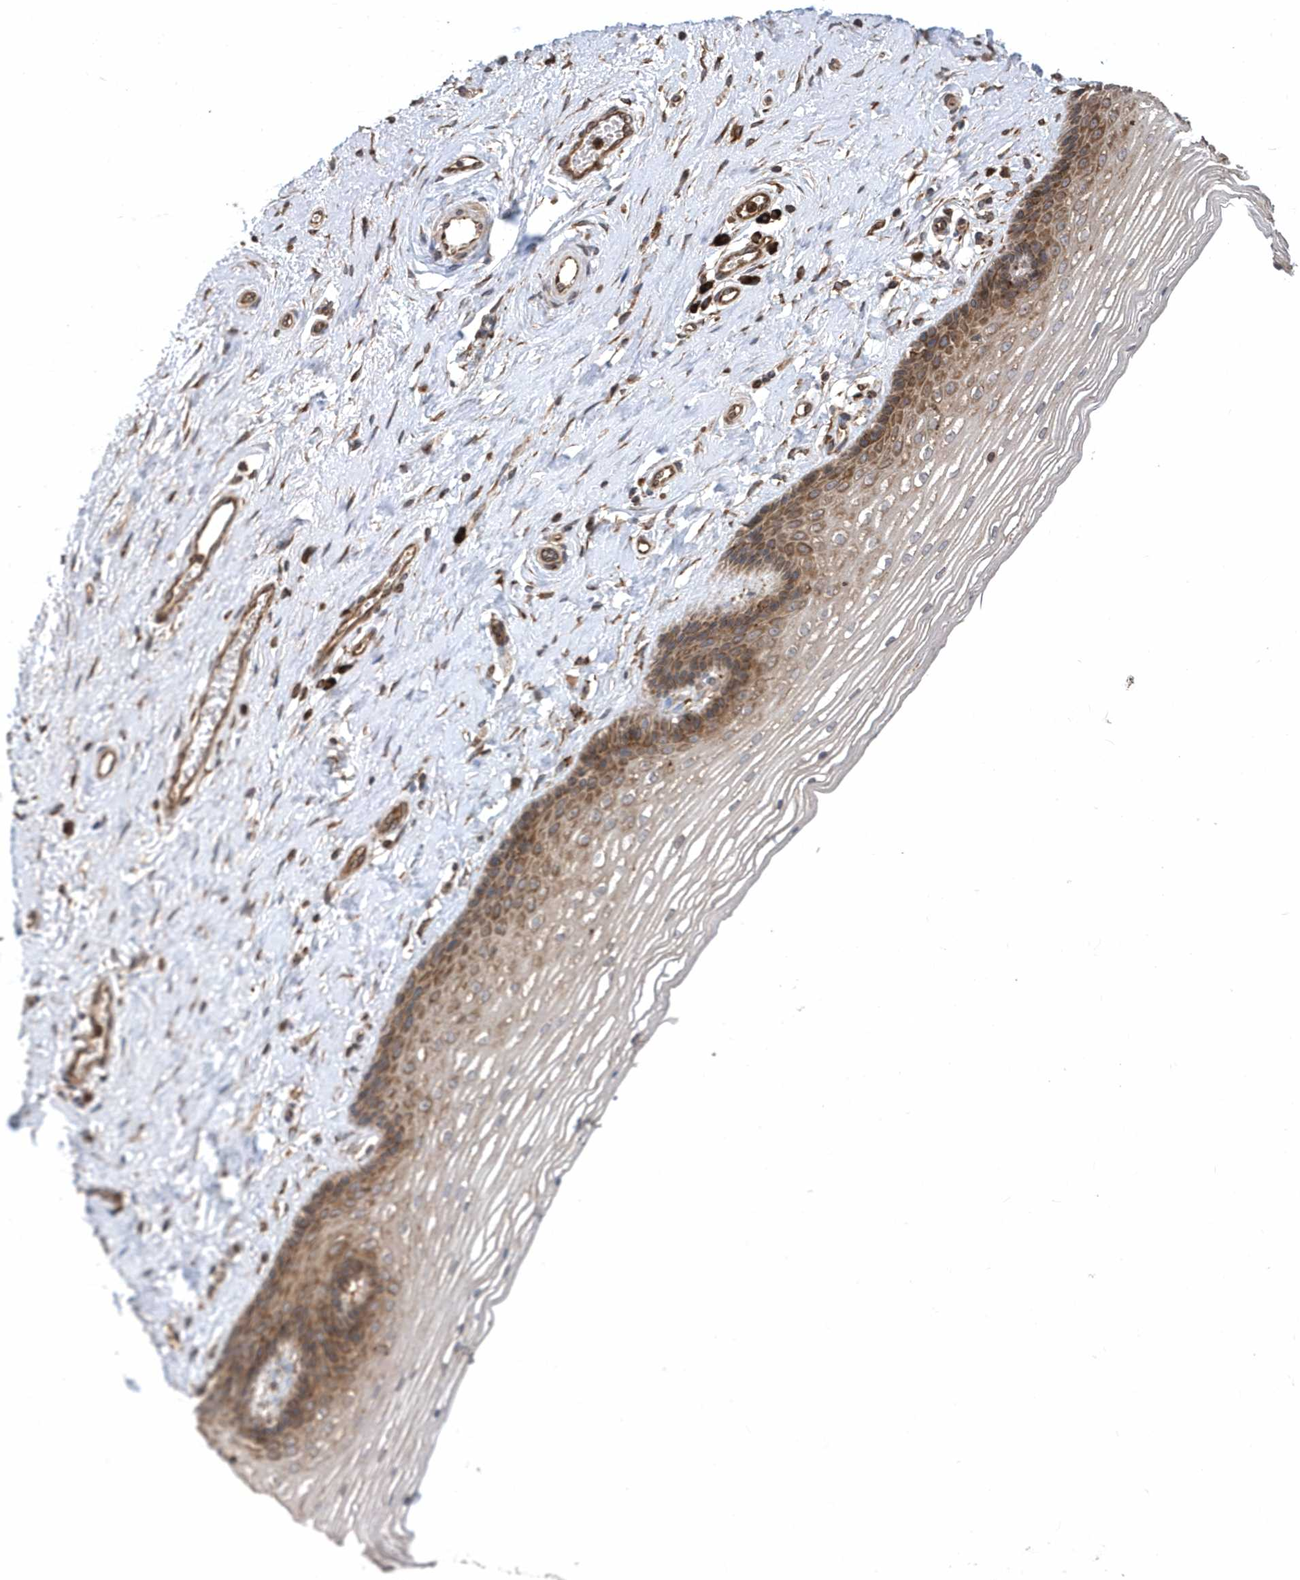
{"staining": {"intensity": "moderate", "quantity": "25%-75%", "location": "cytoplasmic/membranous"}, "tissue": "vagina", "cell_type": "Squamous epithelial cells", "image_type": "normal", "snomed": [{"axis": "morphology", "description": "Normal tissue, NOS"}, {"axis": "topography", "description": "Vagina"}], "caption": "Immunohistochemistry (IHC) photomicrograph of normal vagina stained for a protein (brown), which reveals medium levels of moderate cytoplasmic/membranous positivity in approximately 25%-75% of squamous epithelial cells.", "gene": "WASHC5", "patient": {"sex": "female", "age": 46}}